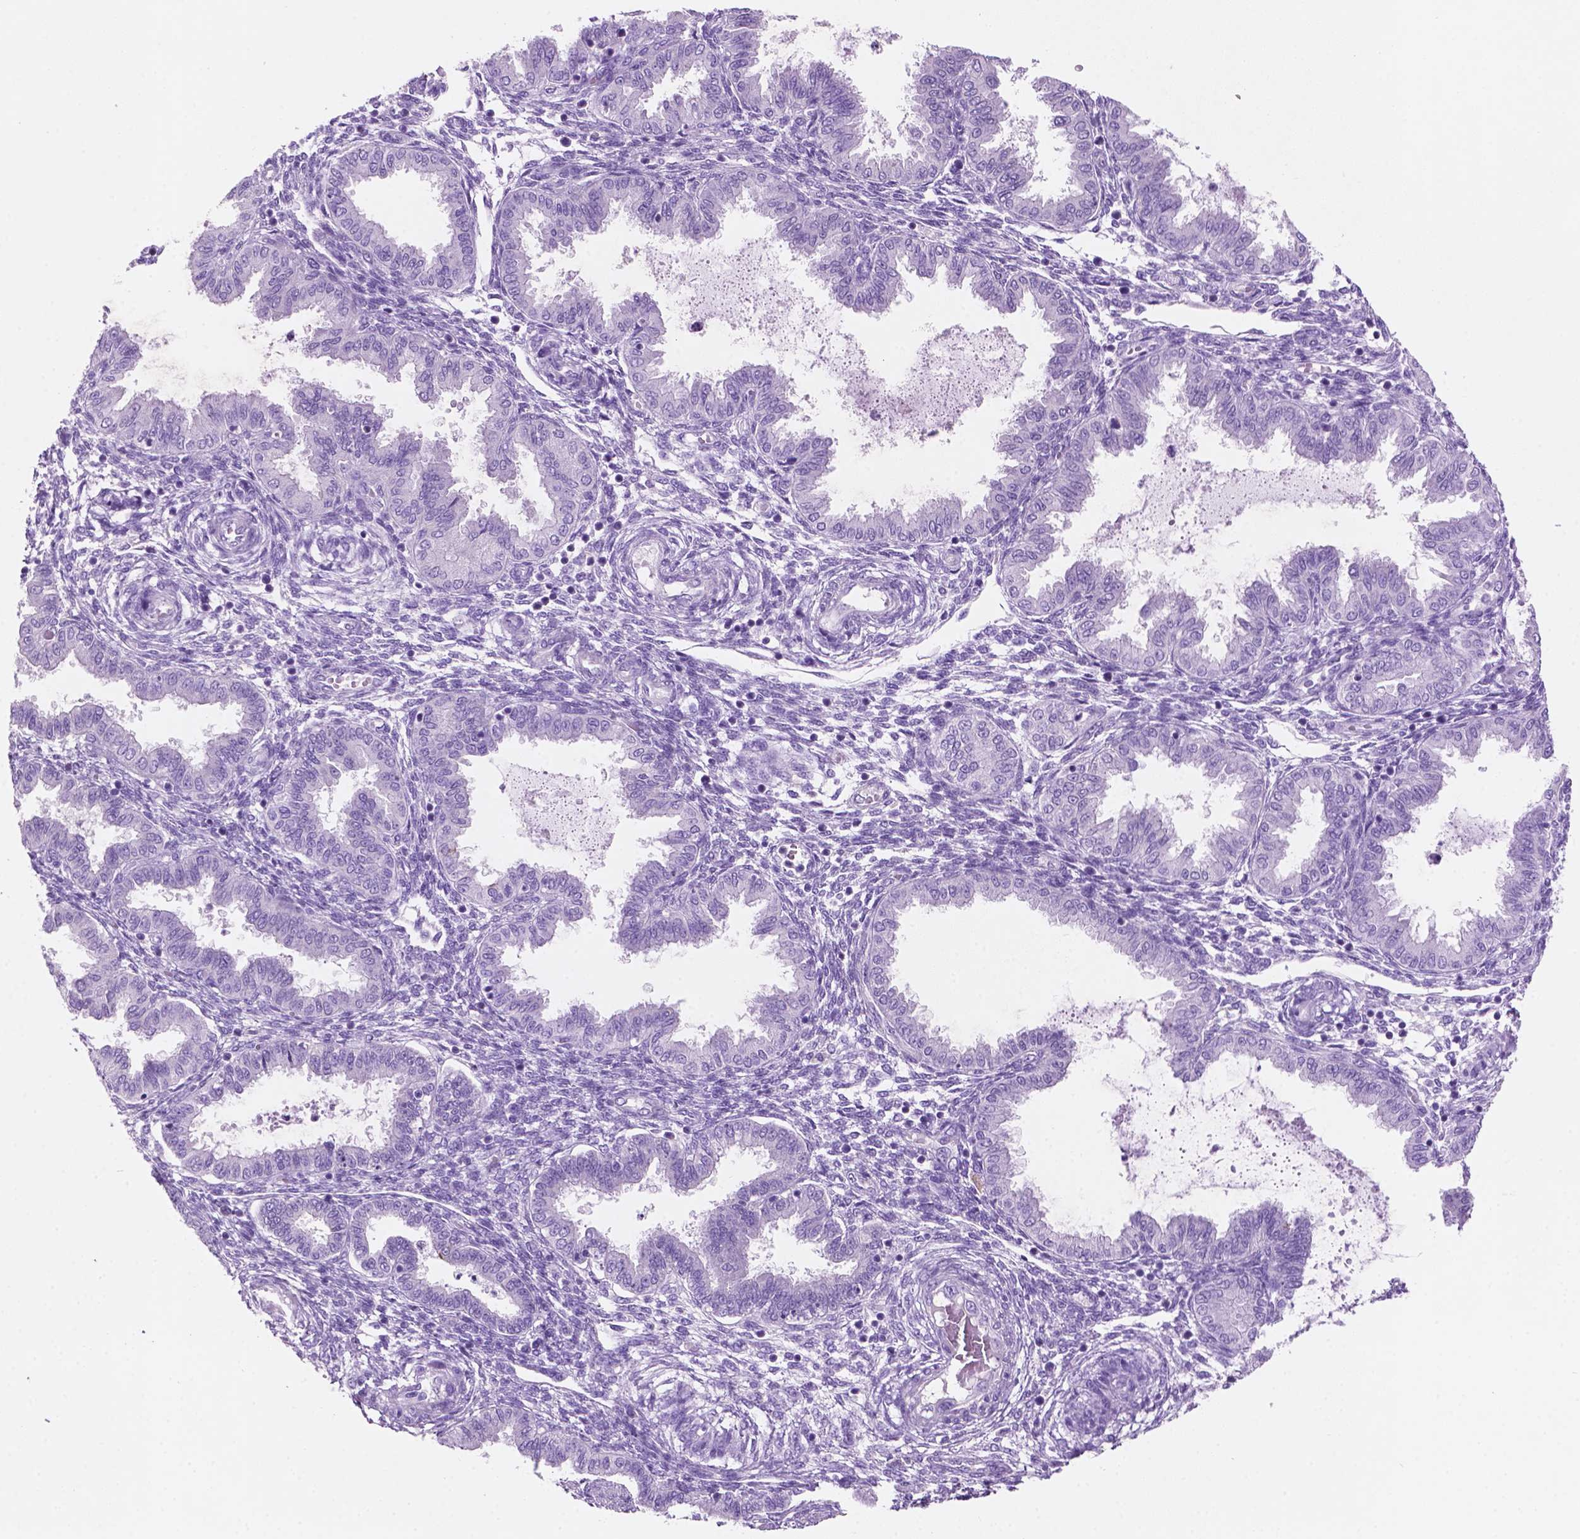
{"staining": {"intensity": "negative", "quantity": "none", "location": "none"}, "tissue": "endometrium", "cell_type": "Cells in endometrial stroma", "image_type": "normal", "snomed": [{"axis": "morphology", "description": "Normal tissue, NOS"}, {"axis": "topography", "description": "Endometrium"}], "caption": "Immunohistochemistry image of benign endometrium: endometrium stained with DAB (3,3'-diaminobenzidine) shows no significant protein positivity in cells in endometrial stroma.", "gene": "POU4F1", "patient": {"sex": "female", "age": 33}}